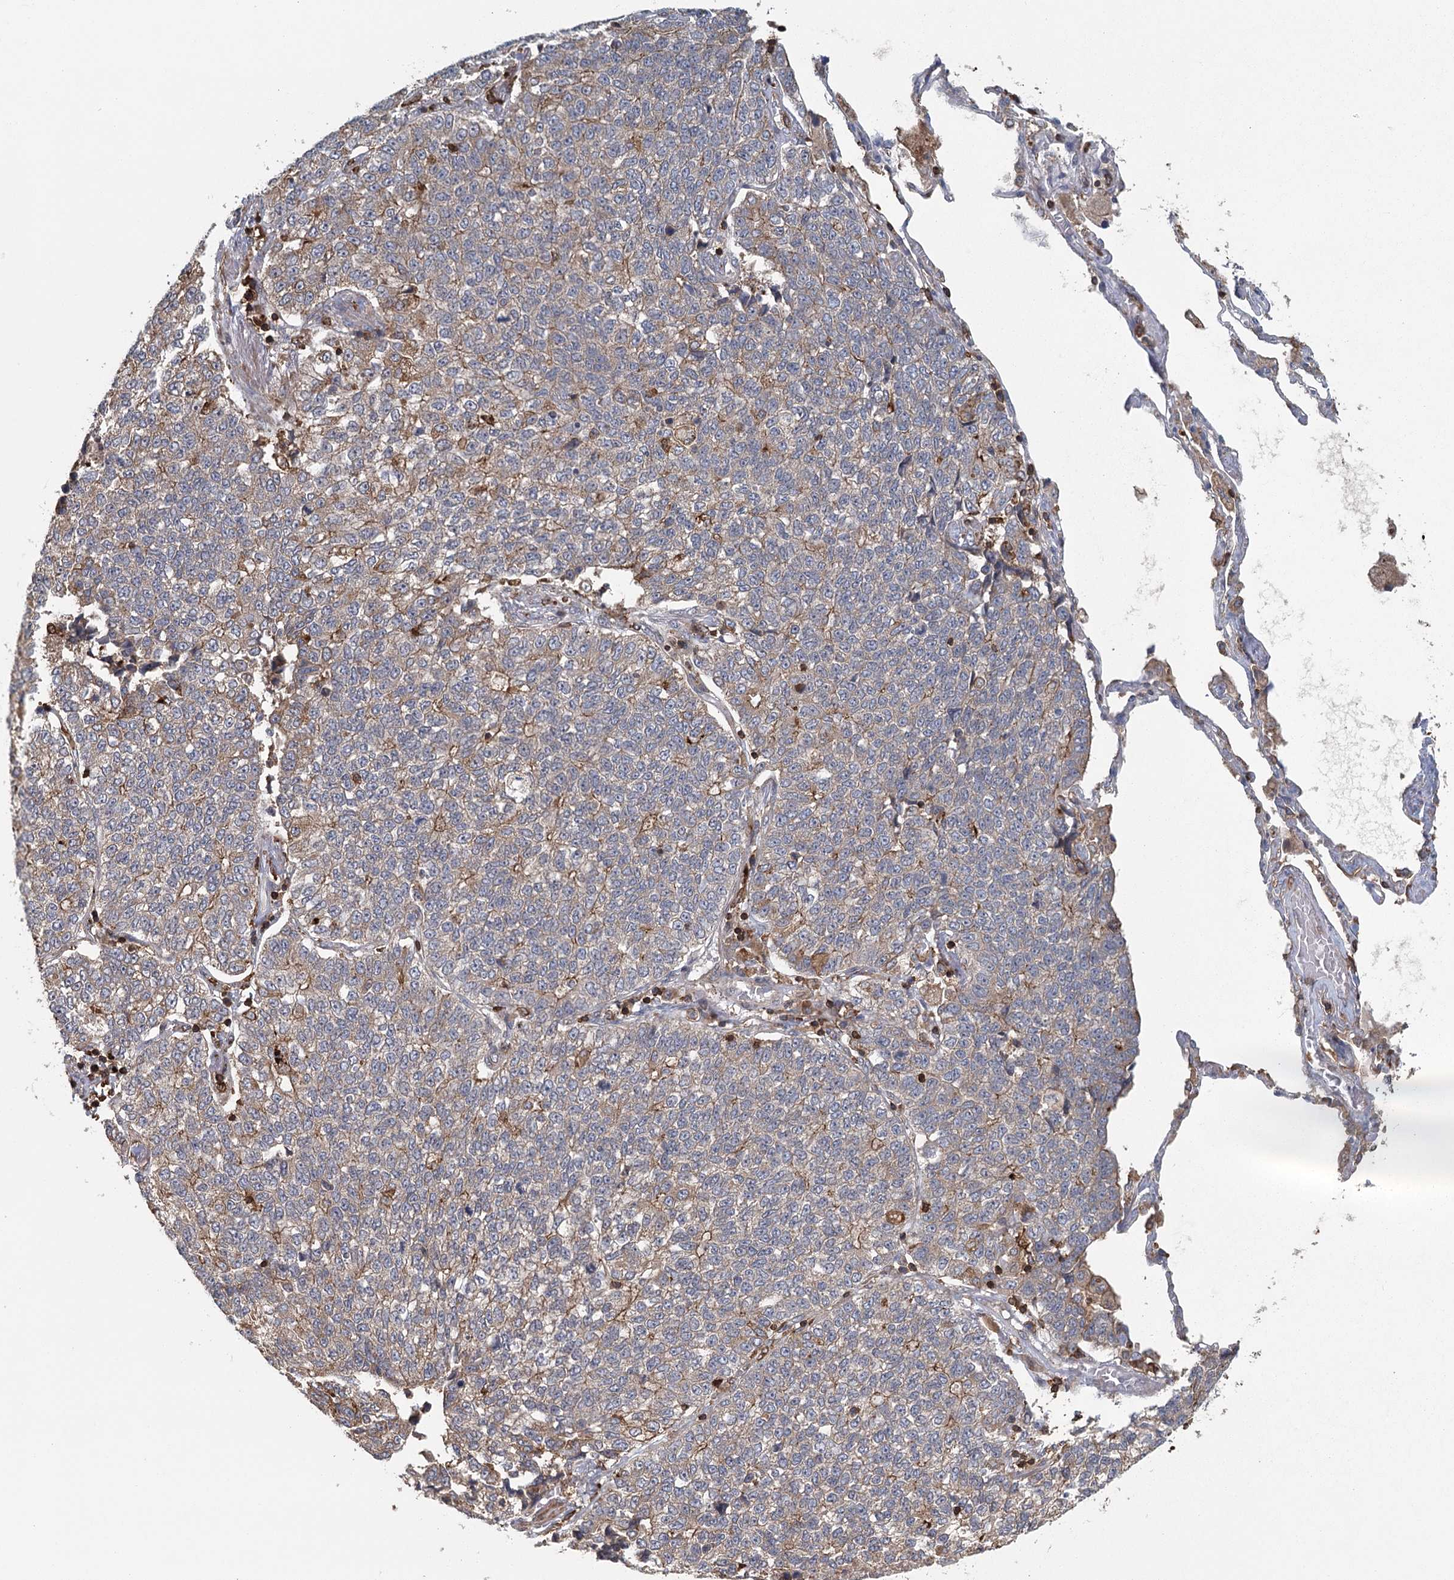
{"staining": {"intensity": "weak", "quantity": "<25%", "location": "cytoplasmic/membranous"}, "tissue": "lung cancer", "cell_type": "Tumor cells", "image_type": "cancer", "snomed": [{"axis": "morphology", "description": "Adenocarcinoma, NOS"}, {"axis": "topography", "description": "Lung"}], "caption": "Immunohistochemistry photomicrograph of neoplastic tissue: lung cancer (adenocarcinoma) stained with DAB displays no significant protein expression in tumor cells.", "gene": "PLEKHA7", "patient": {"sex": "male", "age": 49}}